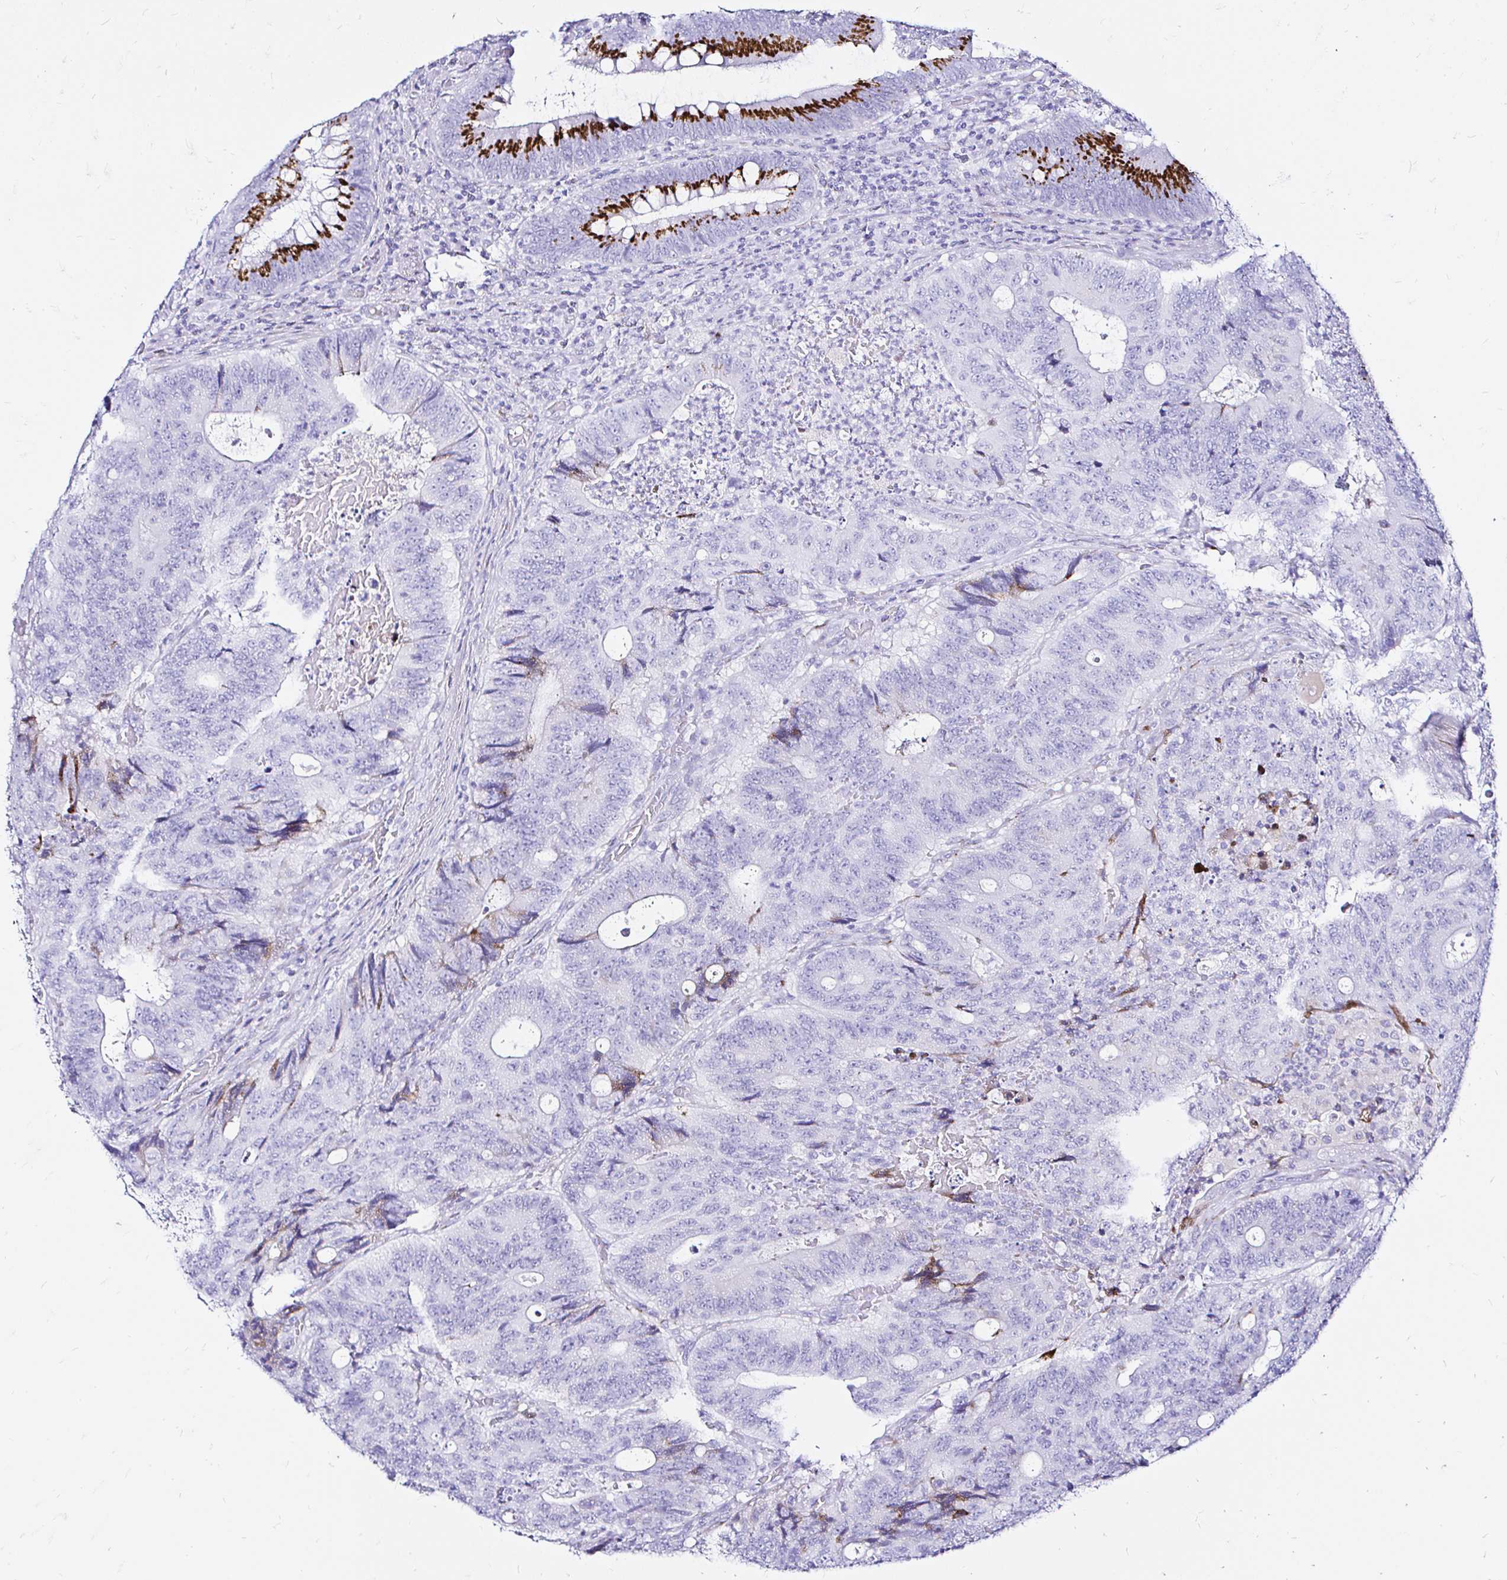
{"staining": {"intensity": "moderate", "quantity": "<25%", "location": "cytoplasmic/membranous"}, "tissue": "colorectal cancer", "cell_type": "Tumor cells", "image_type": "cancer", "snomed": [{"axis": "morphology", "description": "Adenocarcinoma, NOS"}, {"axis": "topography", "description": "Colon"}], "caption": "Brown immunohistochemical staining in human colorectal adenocarcinoma exhibits moderate cytoplasmic/membranous staining in about <25% of tumor cells. The staining was performed using DAB (3,3'-diaminobenzidine) to visualize the protein expression in brown, while the nuclei were stained in blue with hematoxylin (Magnification: 20x).", "gene": "ZNF432", "patient": {"sex": "male", "age": 62}}